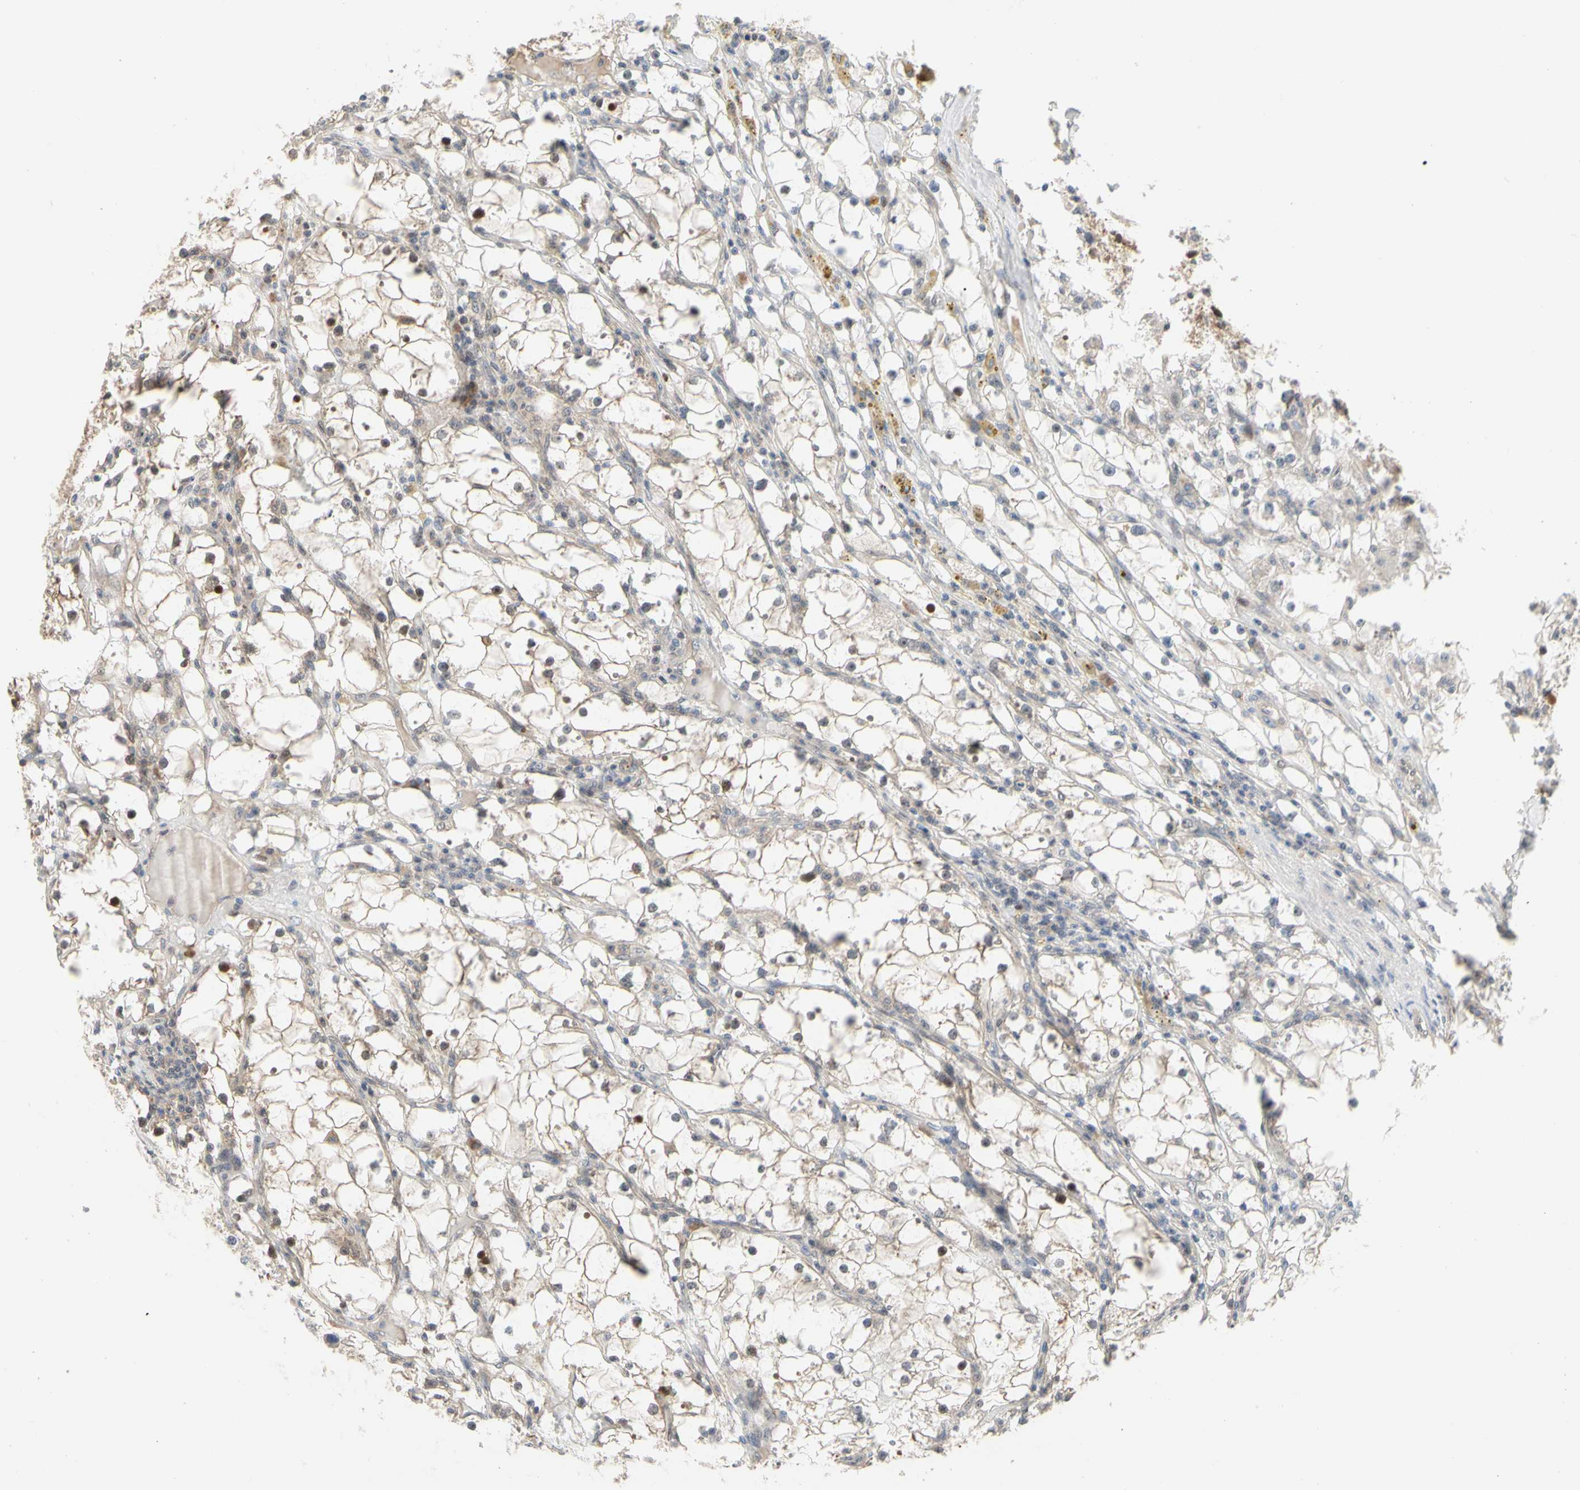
{"staining": {"intensity": "negative", "quantity": "none", "location": "none"}, "tissue": "renal cancer", "cell_type": "Tumor cells", "image_type": "cancer", "snomed": [{"axis": "morphology", "description": "Adenocarcinoma, NOS"}, {"axis": "topography", "description": "Kidney"}], "caption": "A photomicrograph of human renal cancer (adenocarcinoma) is negative for staining in tumor cells.", "gene": "CDK5", "patient": {"sex": "male", "age": 56}}